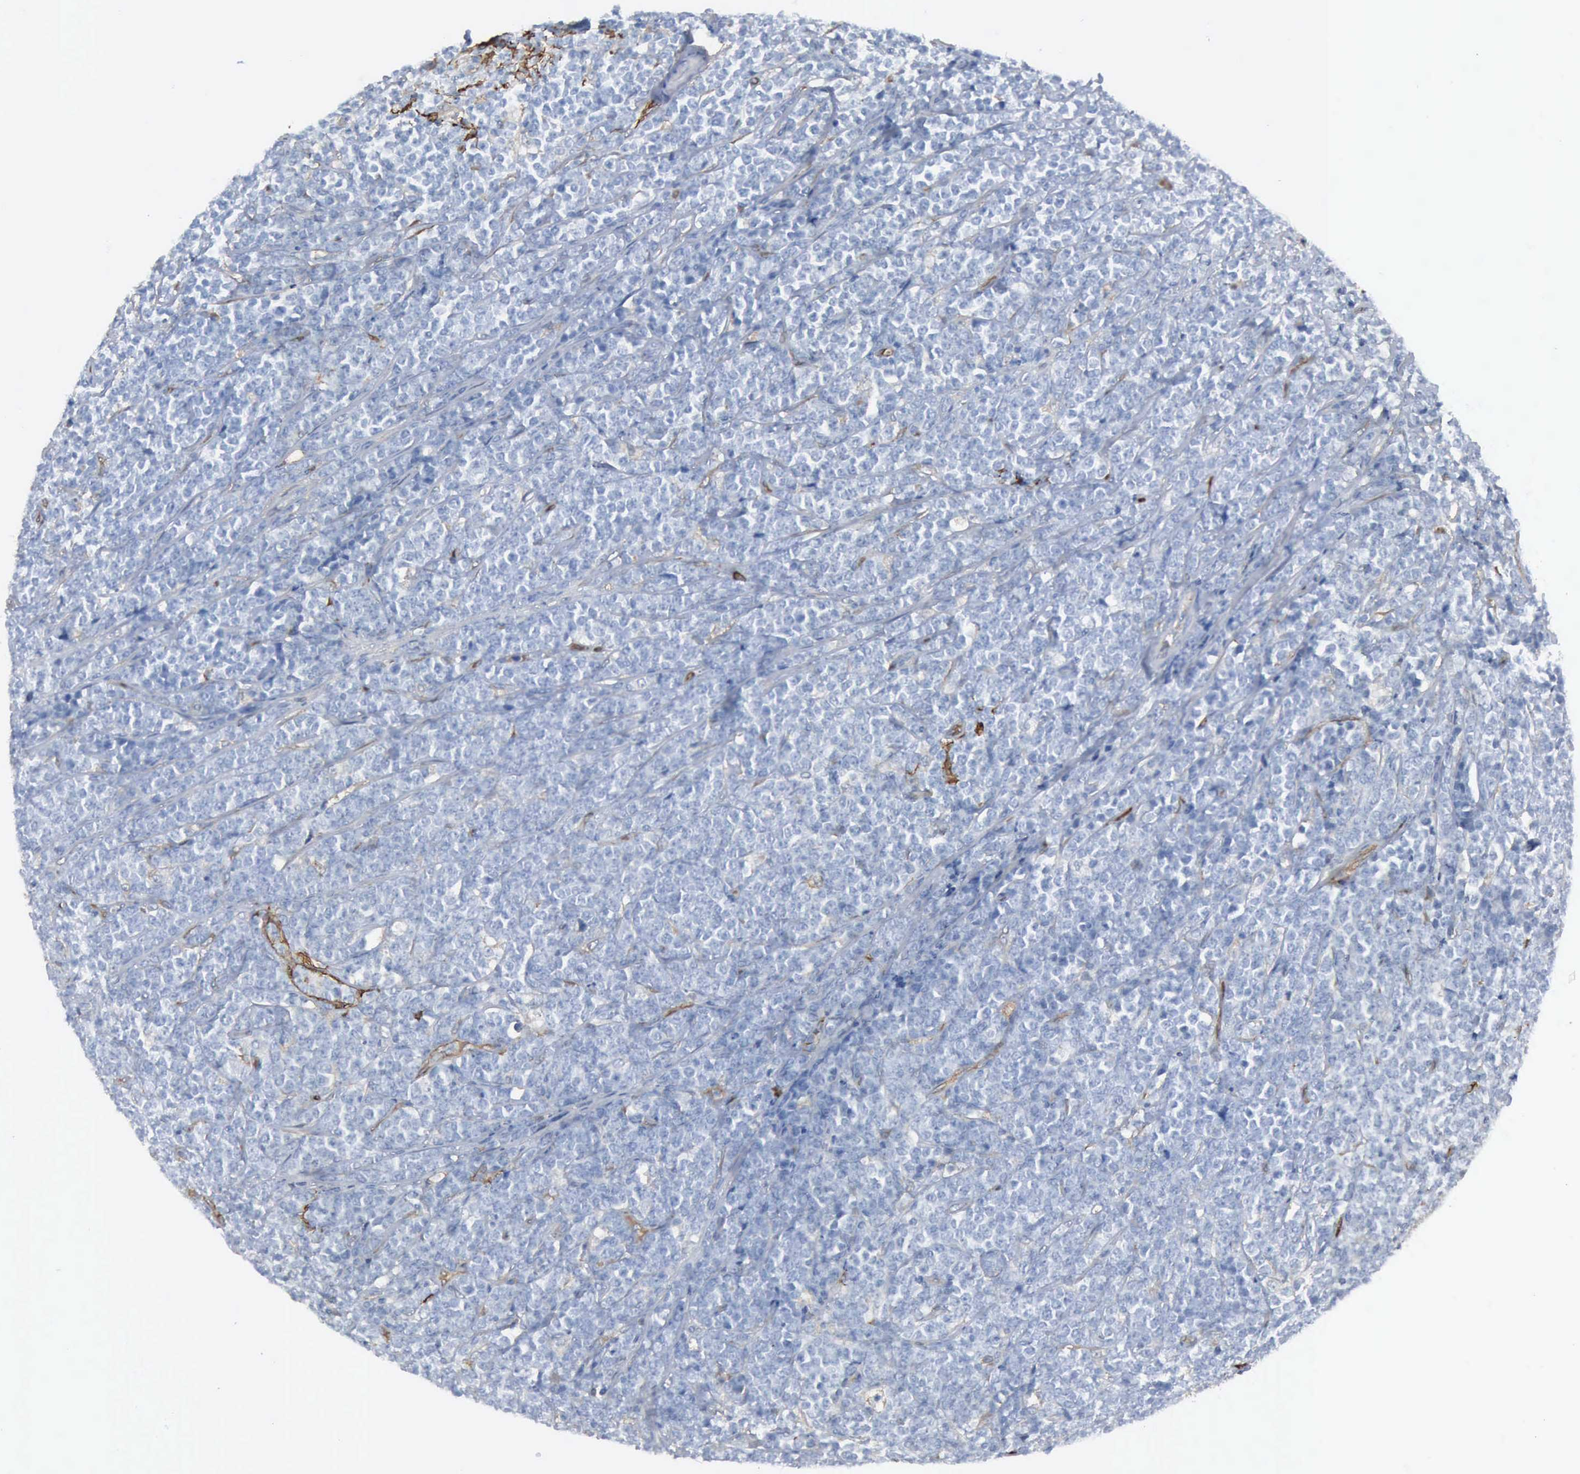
{"staining": {"intensity": "negative", "quantity": "none", "location": "none"}, "tissue": "lymphoma", "cell_type": "Tumor cells", "image_type": "cancer", "snomed": [{"axis": "morphology", "description": "Malignant lymphoma, non-Hodgkin's type, High grade"}, {"axis": "topography", "description": "Small intestine"}, {"axis": "topography", "description": "Colon"}], "caption": "Malignant lymphoma, non-Hodgkin's type (high-grade) was stained to show a protein in brown. There is no significant positivity in tumor cells.", "gene": "FSCN1", "patient": {"sex": "male", "age": 8}}